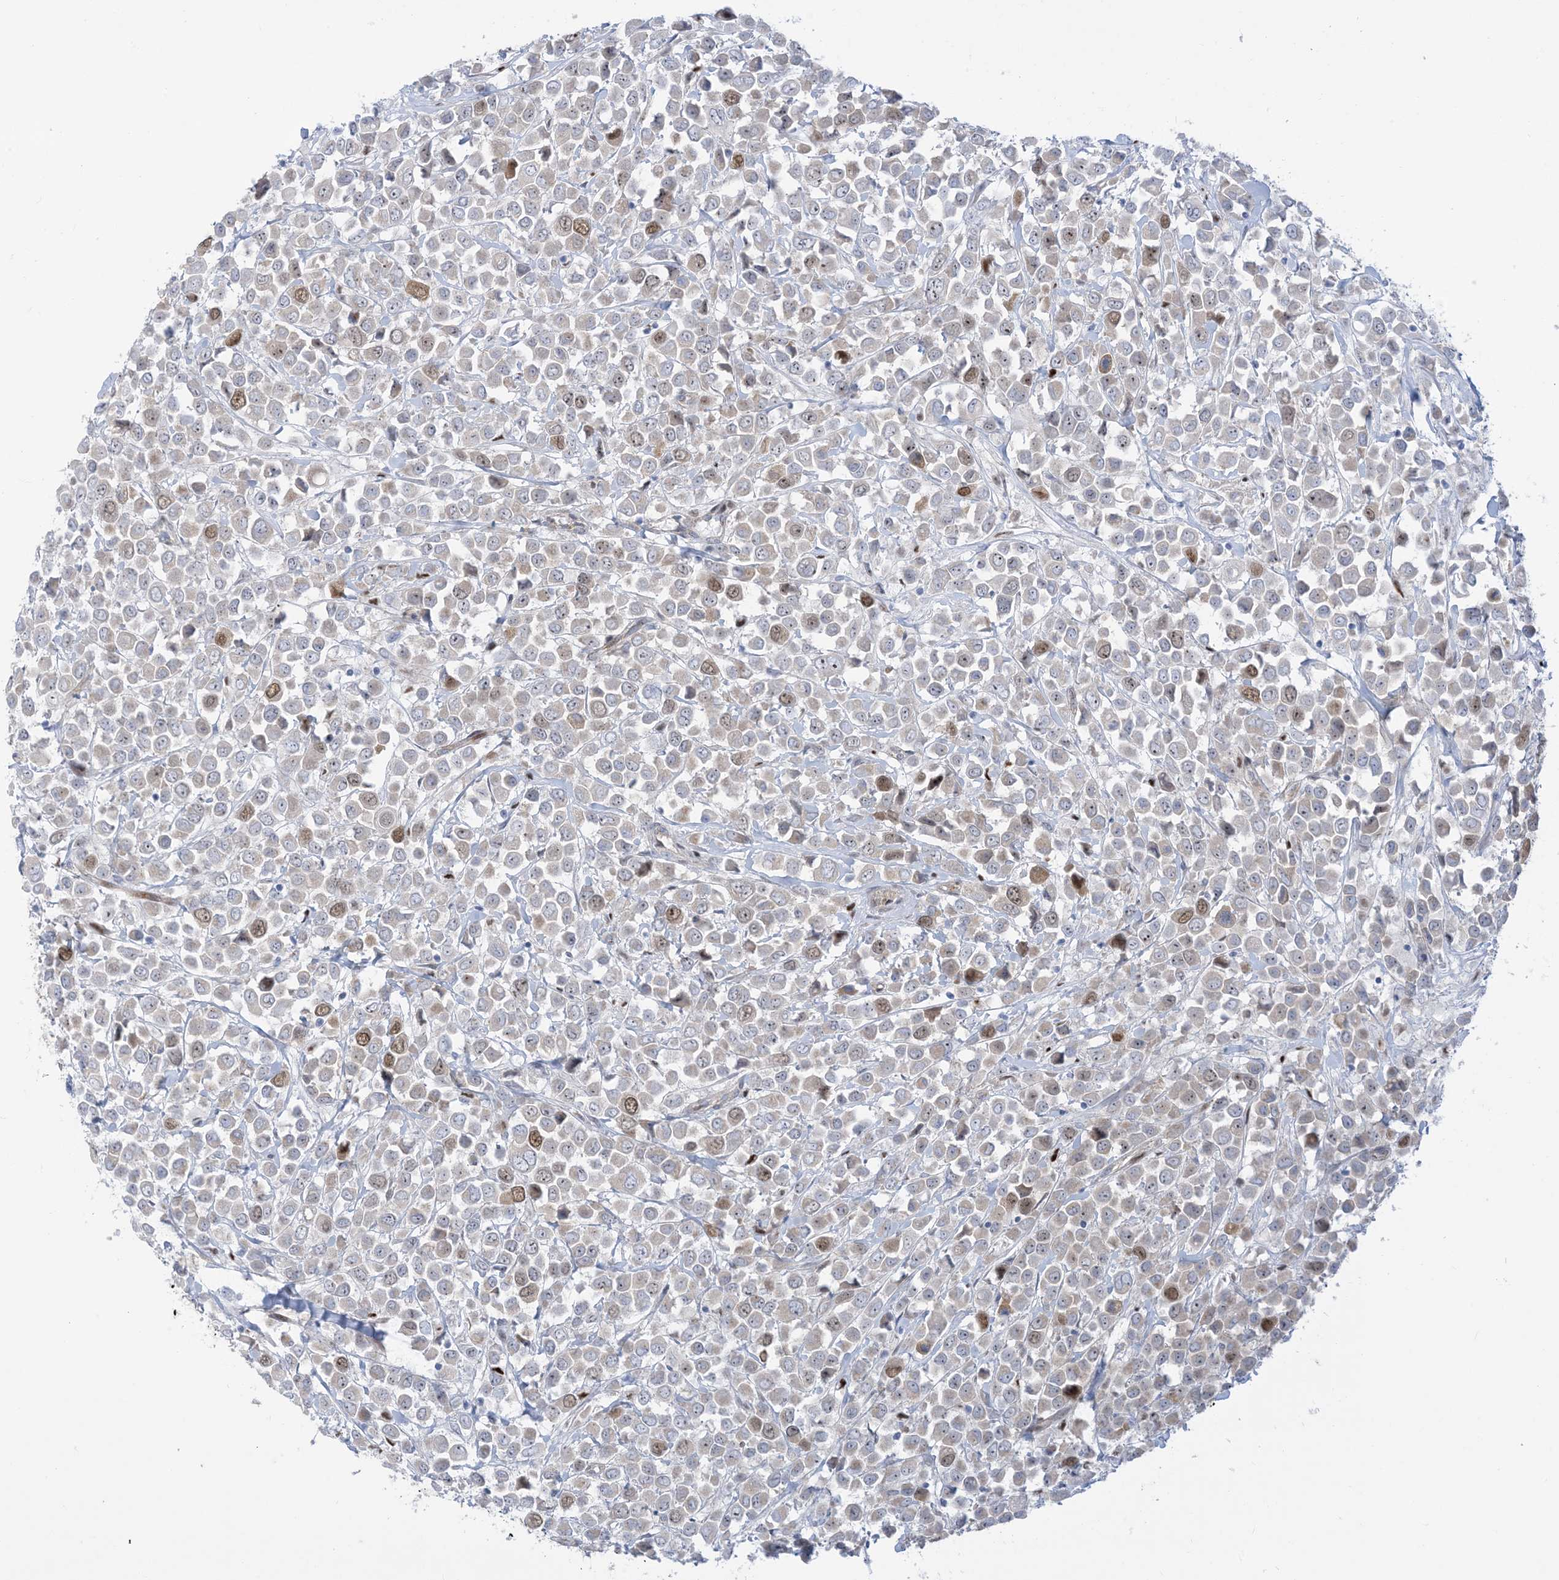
{"staining": {"intensity": "moderate", "quantity": "<25%", "location": "nuclear"}, "tissue": "breast cancer", "cell_type": "Tumor cells", "image_type": "cancer", "snomed": [{"axis": "morphology", "description": "Duct carcinoma"}, {"axis": "topography", "description": "Breast"}], "caption": "Tumor cells reveal low levels of moderate nuclear positivity in approximately <25% of cells in human infiltrating ductal carcinoma (breast). Immunohistochemistry (ihc) stains the protein of interest in brown and the nuclei are stained blue.", "gene": "MARS2", "patient": {"sex": "female", "age": 61}}